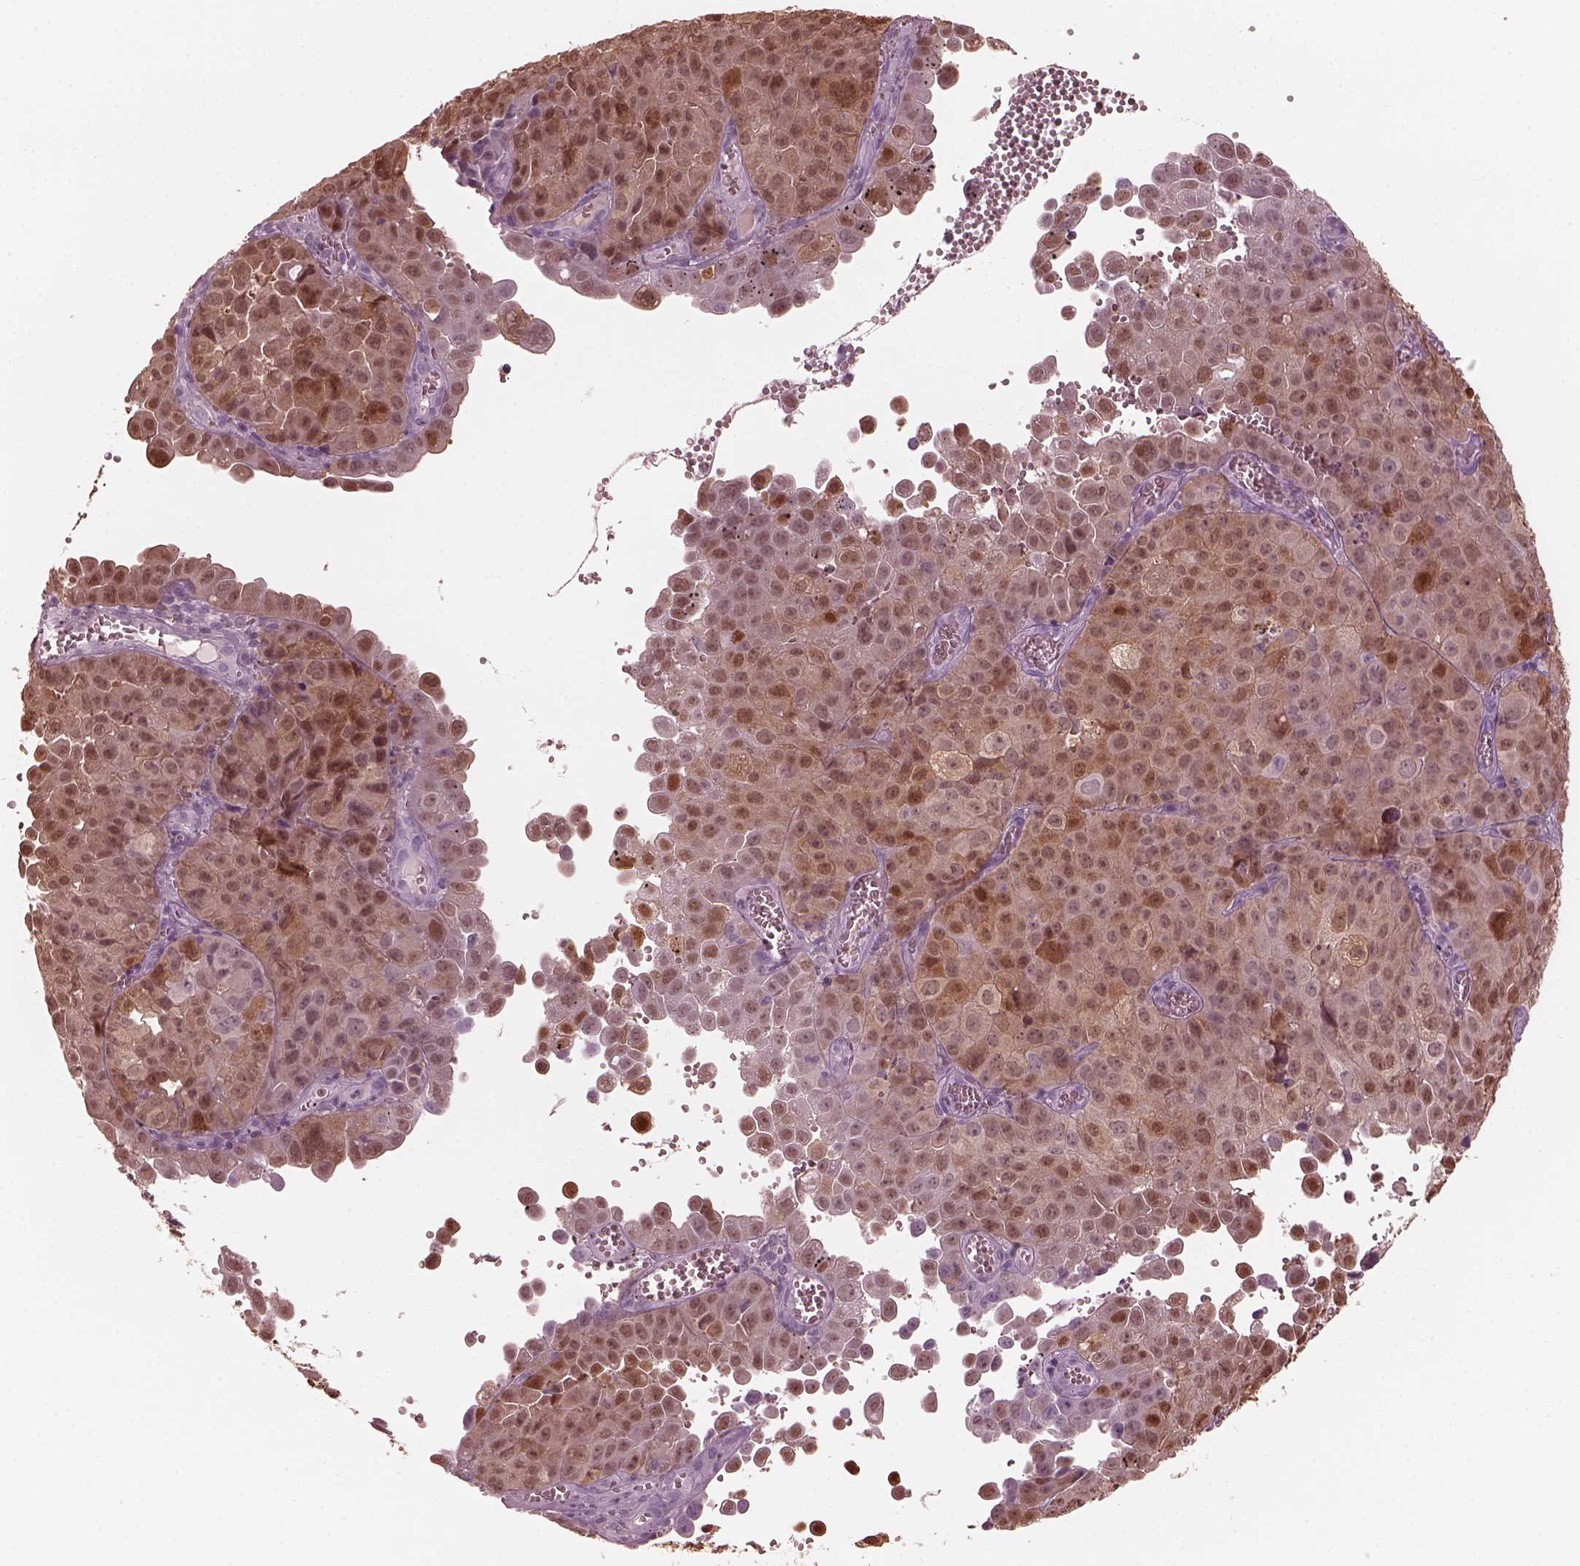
{"staining": {"intensity": "moderate", "quantity": "25%-75%", "location": "cytoplasmic/membranous"}, "tissue": "cervical cancer", "cell_type": "Tumor cells", "image_type": "cancer", "snomed": [{"axis": "morphology", "description": "Squamous cell carcinoma, NOS"}, {"axis": "topography", "description": "Cervix"}], "caption": "Moderate cytoplasmic/membranous expression for a protein is present in approximately 25%-75% of tumor cells of cervical squamous cell carcinoma using IHC.", "gene": "C2orf81", "patient": {"sex": "female", "age": 55}}